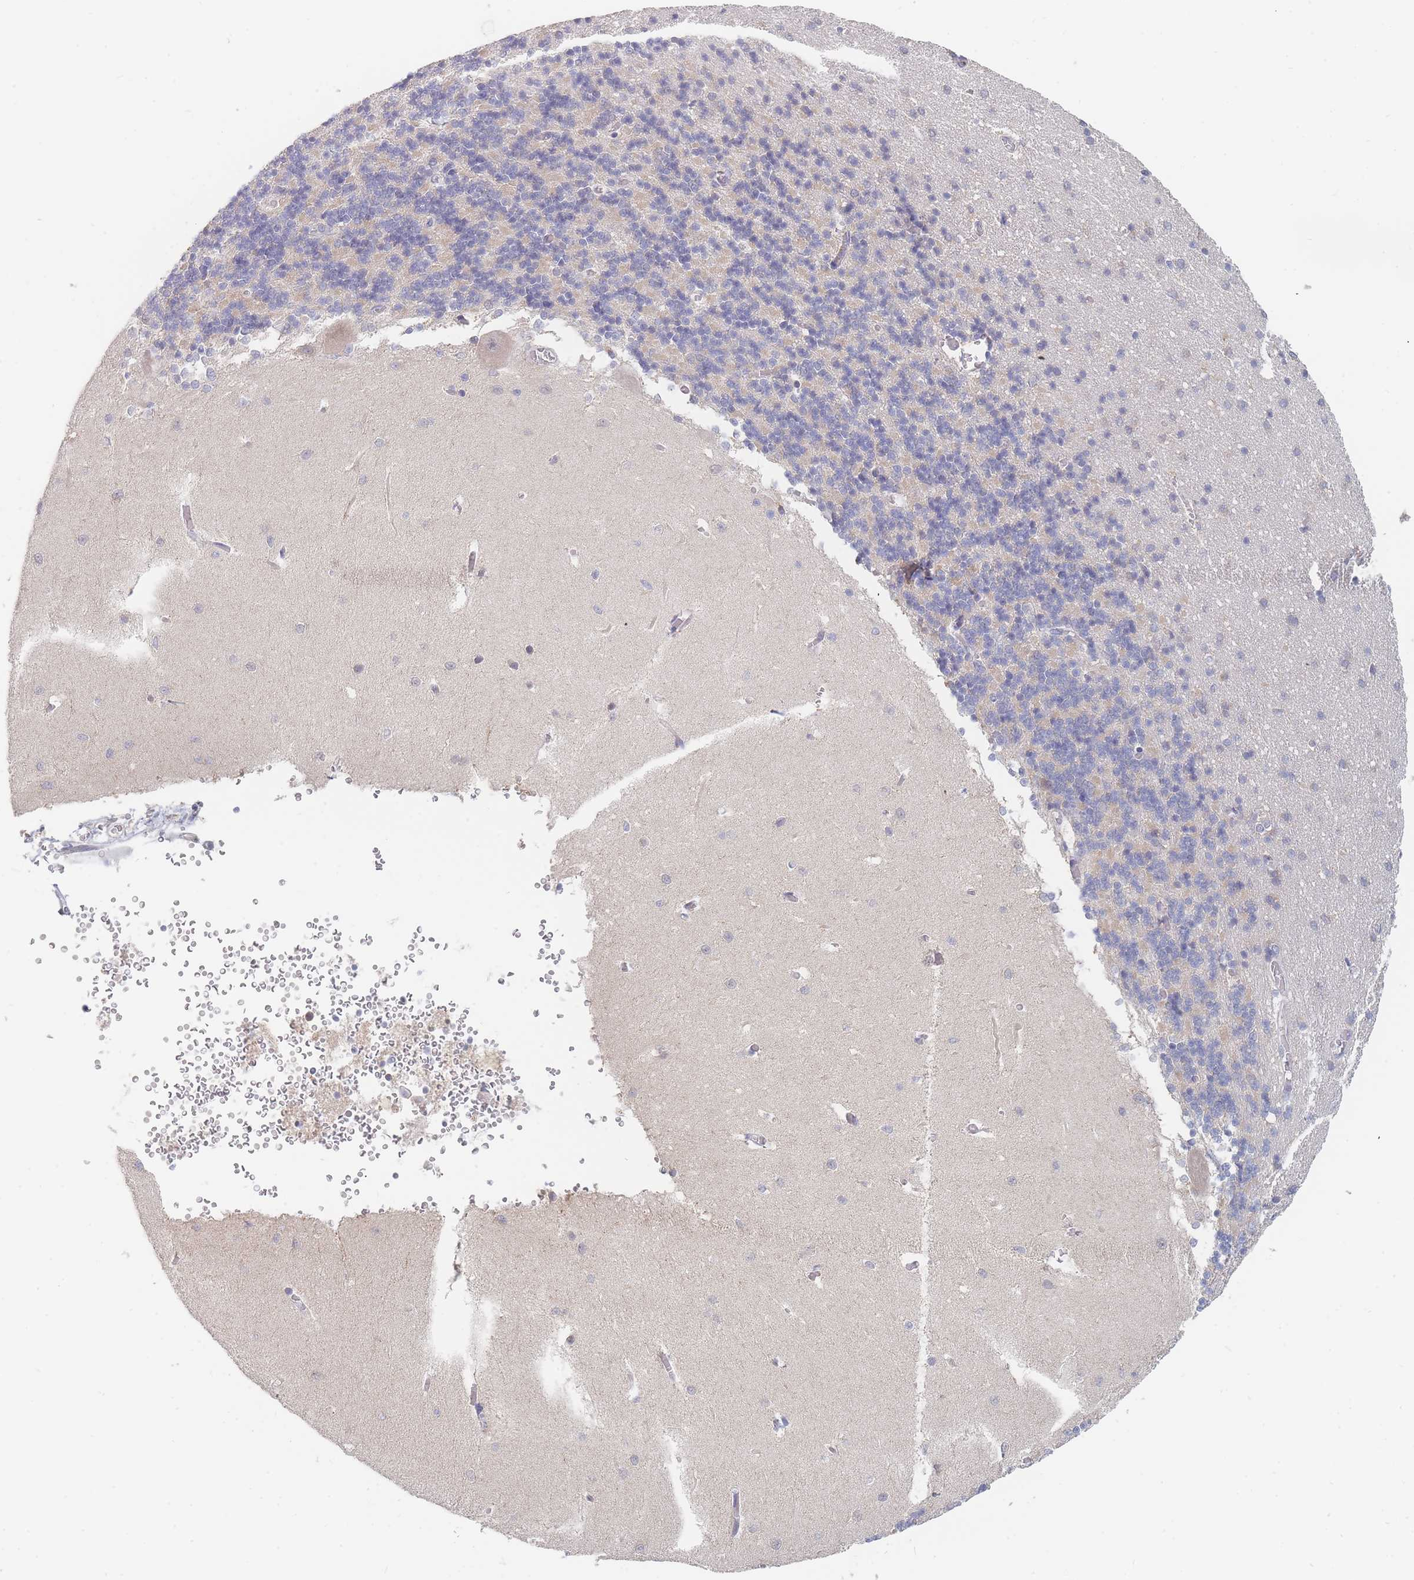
{"staining": {"intensity": "negative", "quantity": "none", "location": "none"}, "tissue": "cerebellum", "cell_type": "Cells in granular layer", "image_type": "normal", "snomed": [{"axis": "morphology", "description": "Normal tissue, NOS"}, {"axis": "topography", "description": "Cerebellum"}], "caption": "The histopathology image exhibits no significant positivity in cells in granular layer of cerebellum.", "gene": "PPP6C", "patient": {"sex": "male", "age": 37}}